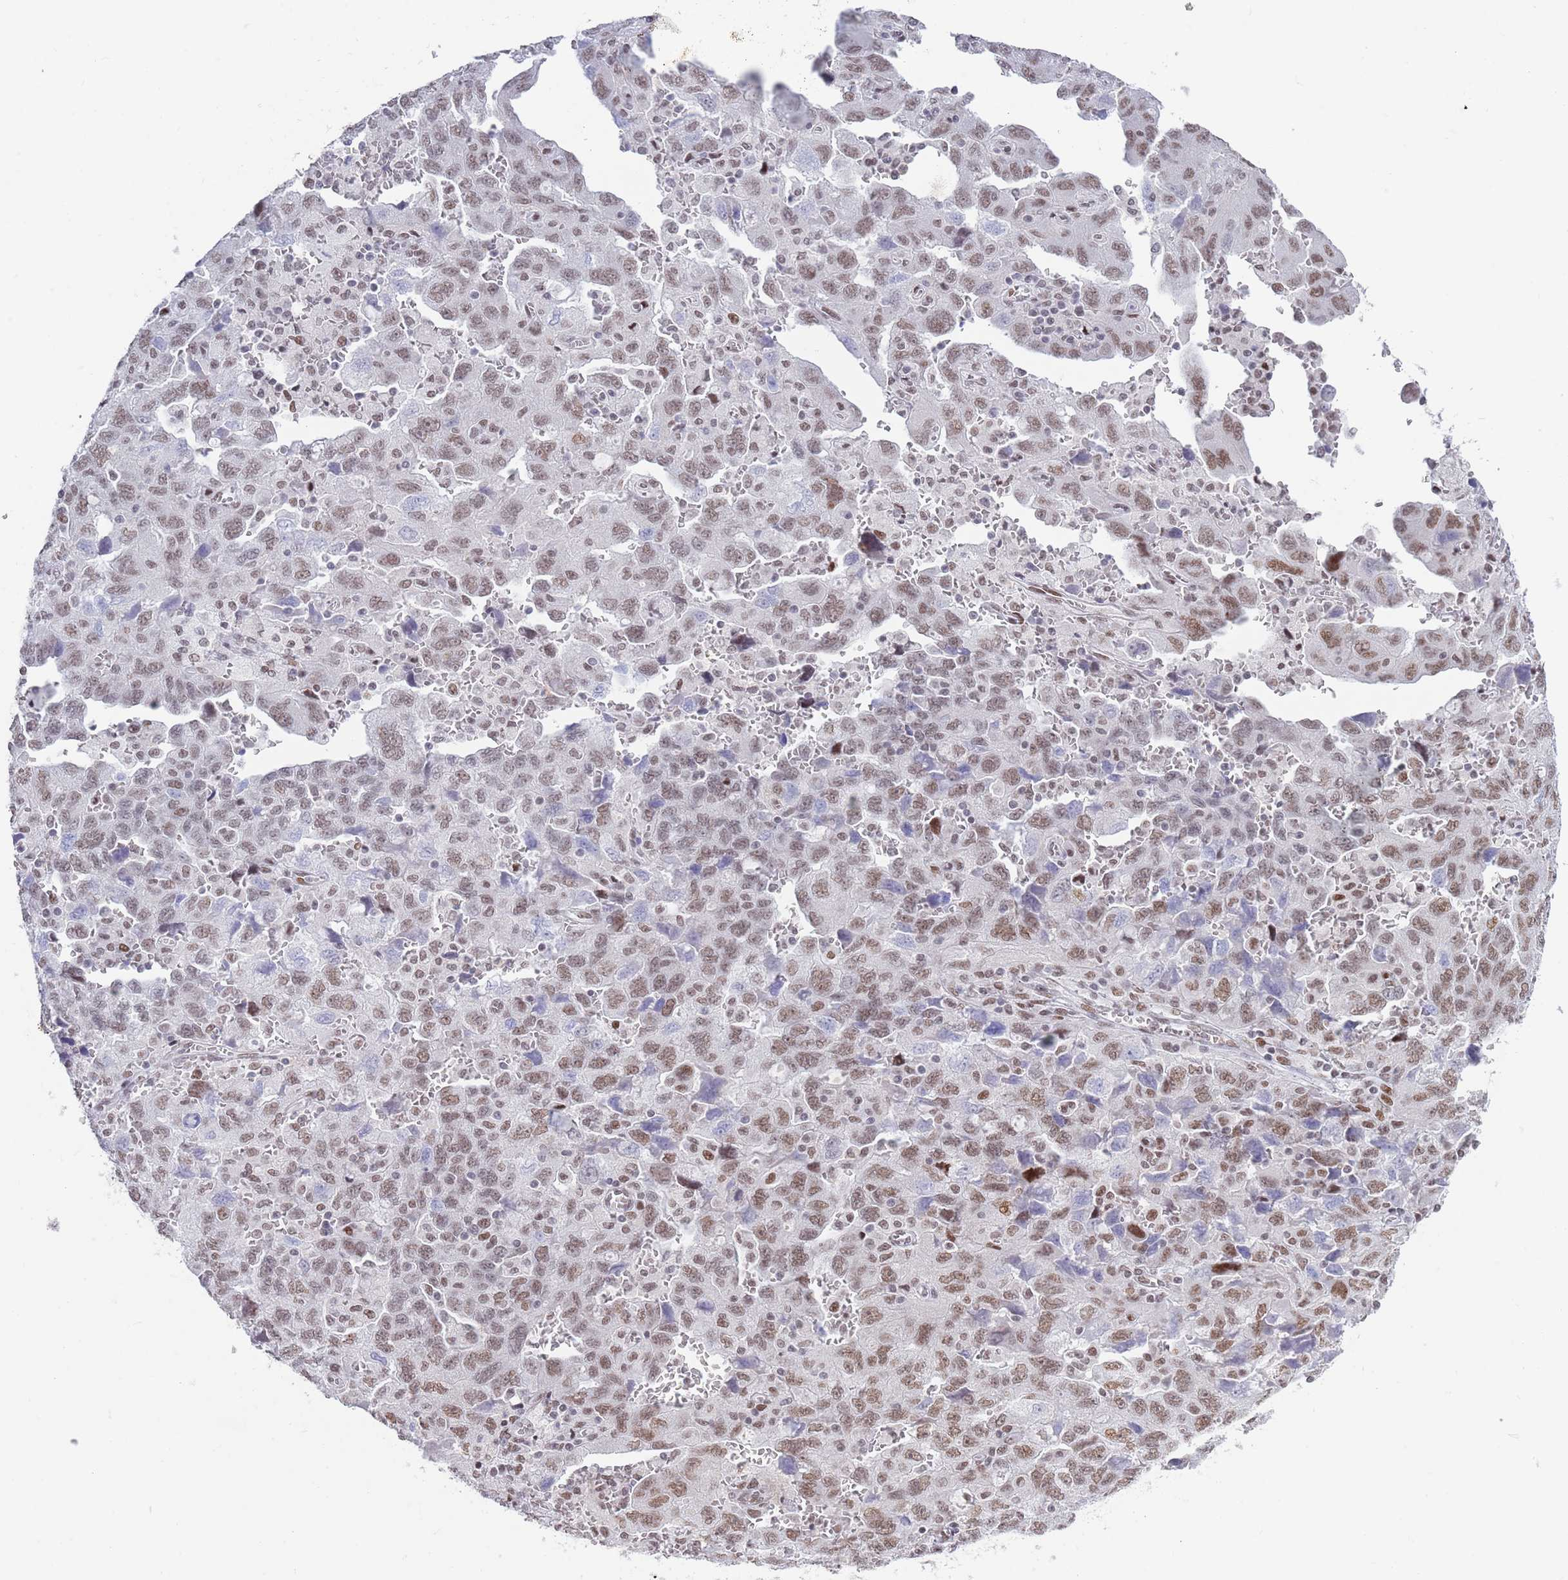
{"staining": {"intensity": "moderate", "quantity": ">75%", "location": "nuclear"}, "tissue": "ovarian cancer", "cell_type": "Tumor cells", "image_type": "cancer", "snomed": [{"axis": "morphology", "description": "Carcinoma, NOS"}, {"axis": "morphology", "description": "Cystadenocarcinoma, serous, NOS"}, {"axis": "topography", "description": "Ovary"}], "caption": "Immunohistochemistry (IHC) of human carcinoma (ovarian) demonstrates medium levels of moderate nuclear positivity in about >75% of tumor cells.", "gene": "ZNF382", "patient": {"sex": "female", "age": 69}}